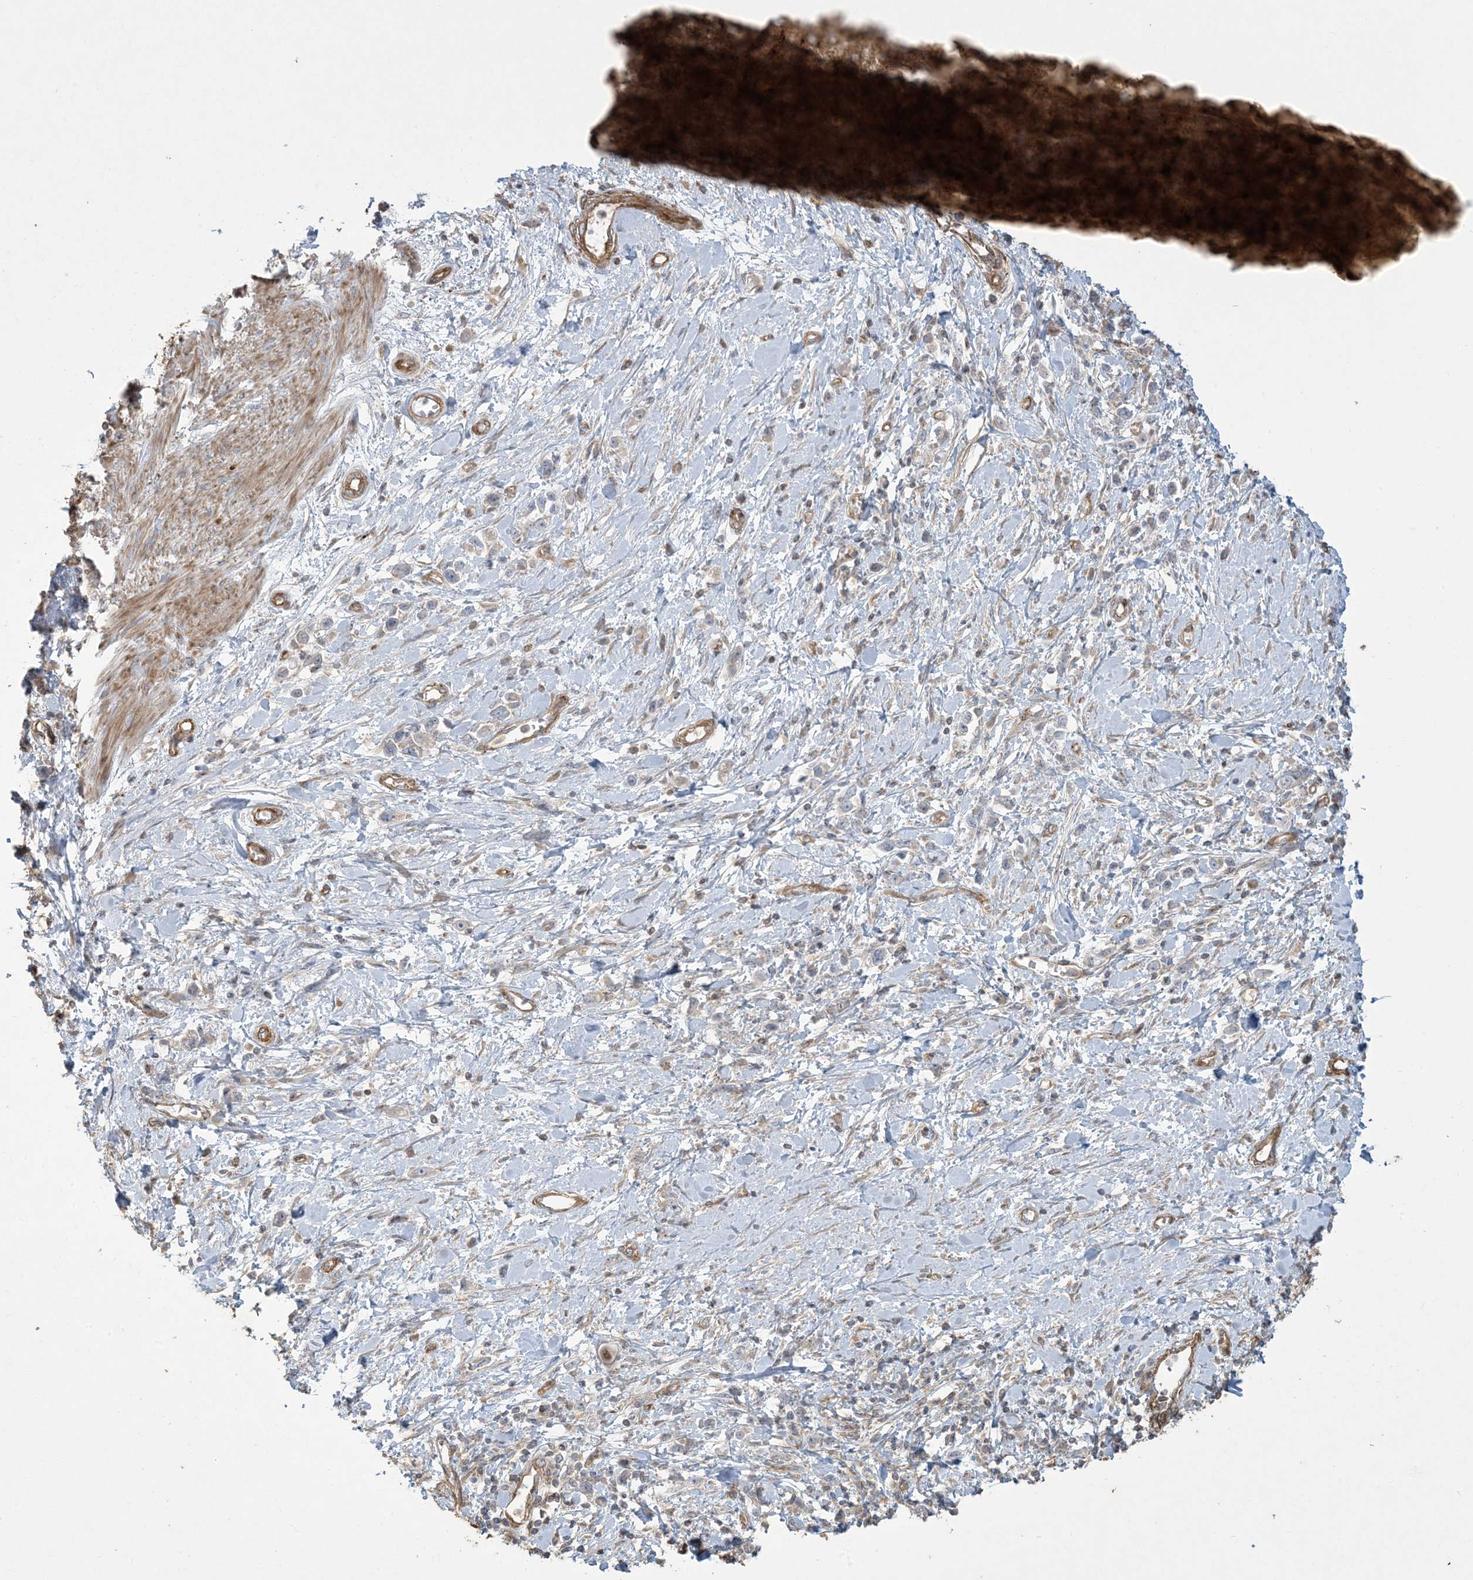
{"staining": {"intensity": "weak", "quantity": "<25%", "location": "cytoplasmic/membranous"}, "tissue": "stomach cancer", "cell_type": "Tumor cells", "image_type": "cancer", "snomed": [{"axis": "morphology", "description": "Adenocarcinoma, NOS"}, {"axis": "topography", "description": "Stomach"}], "caption": "Tumor cells are negative for protein expression in human stomach cancer. (DAB (3,3'-diaminobenzidine) immunohistochemistry visualized using brightfield microscopy, high magnification).", "gene": "KLHL18", "patient": {"sex": "female", "age": 76}}